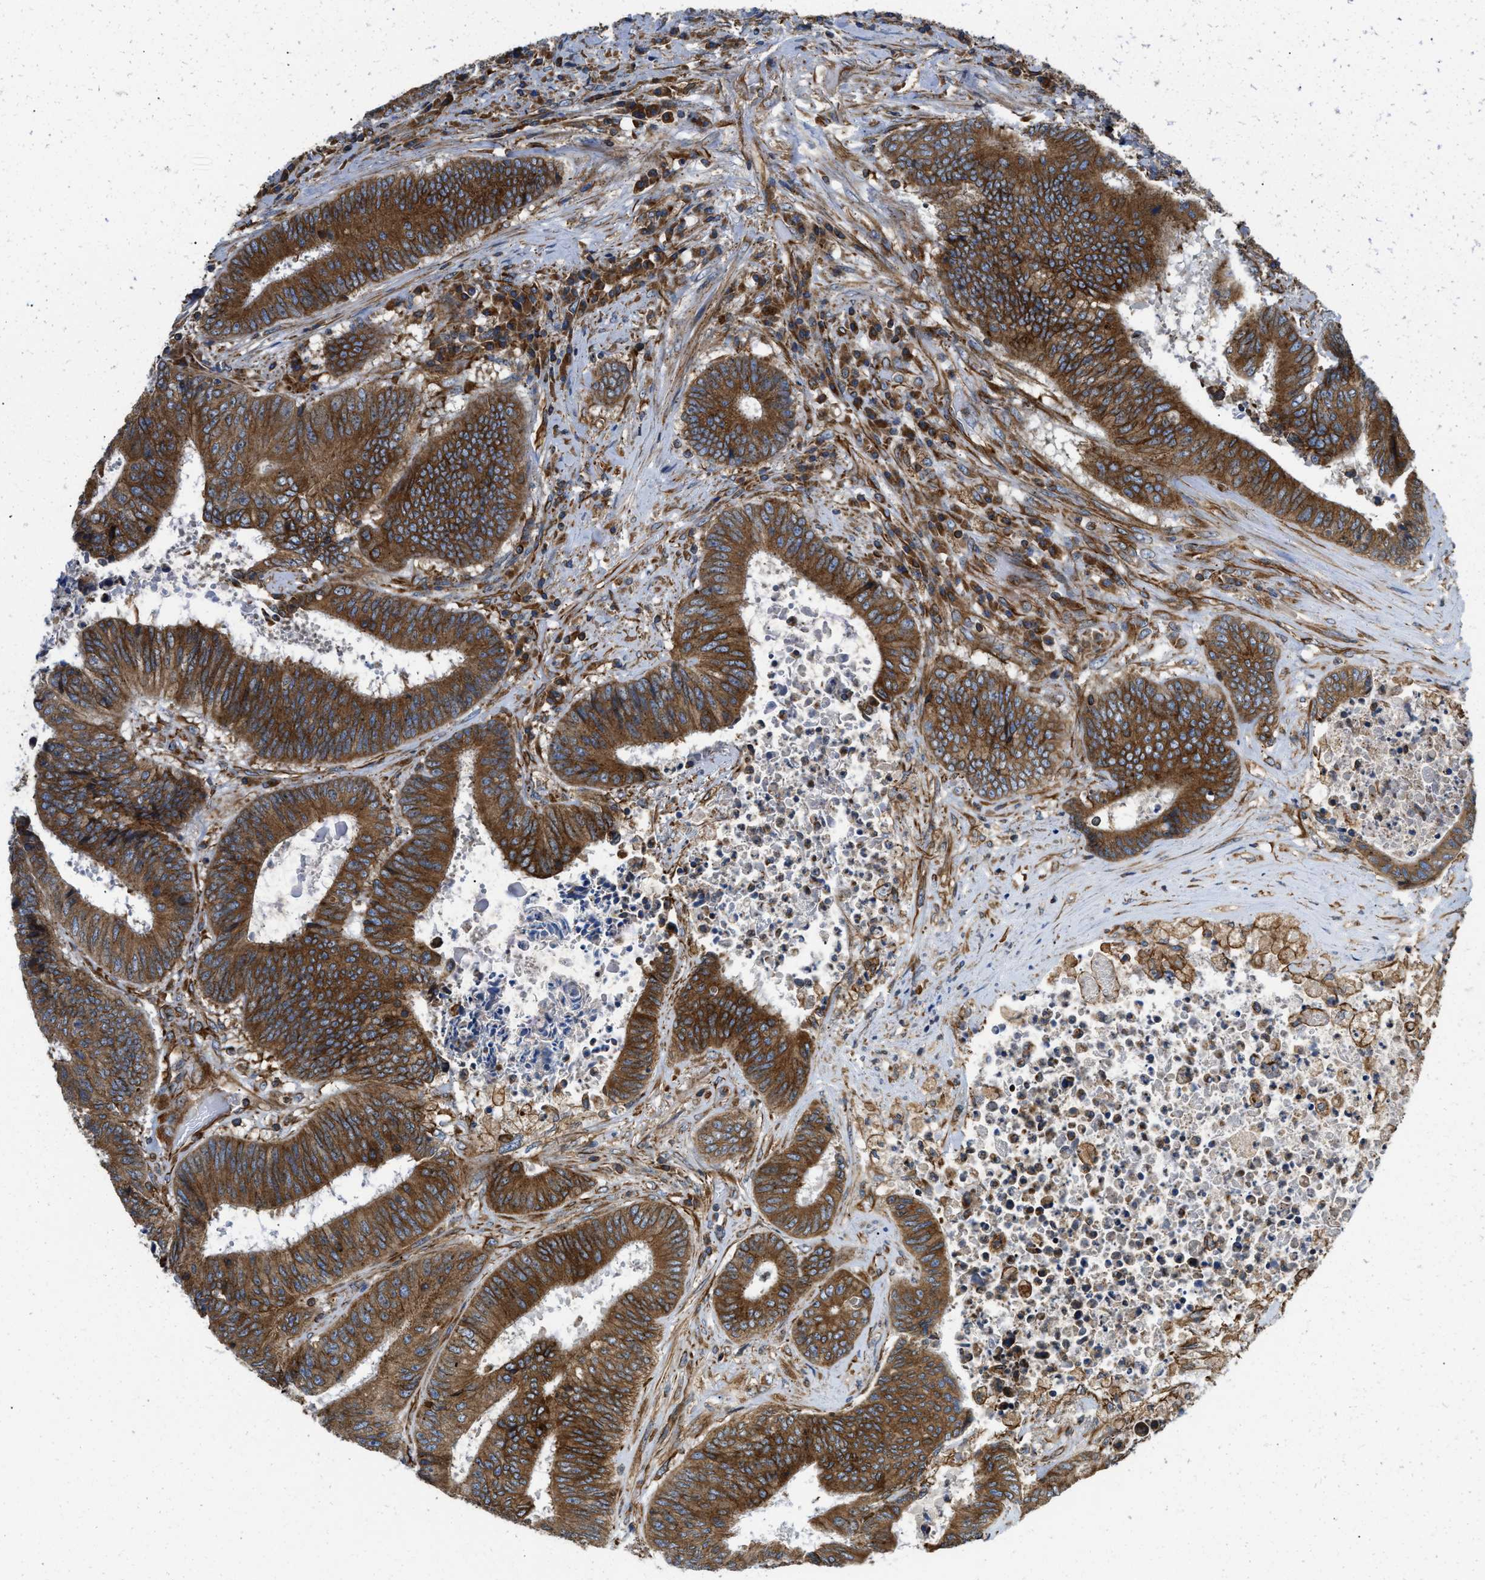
{"staining": {"intensity": "strong", "quantity": ">75%", "location": "cytoplasmic/membranous"}, "tissue": "colorectal cancer", "cell_type": "Tumor cells", "image_type": "cancer", "snomed": [{"axis": "morphology", "description": "Adenocarcinoma, NOS"}, {"axis": "topography", "description": "Rectum"}], "caption": "Immunohistochemical staining of colorectal adenocarcinoma reveals high levels of strong cytoplasmic/membranous protein staining in about >75% of tumor cells. The staining was performed using DAB, with brown indicating positive protein expression. Nuclei are stained blue with hematoxylin.", "gene": "HSD17B12", "patient": {"sex": "male", "age": 72}}